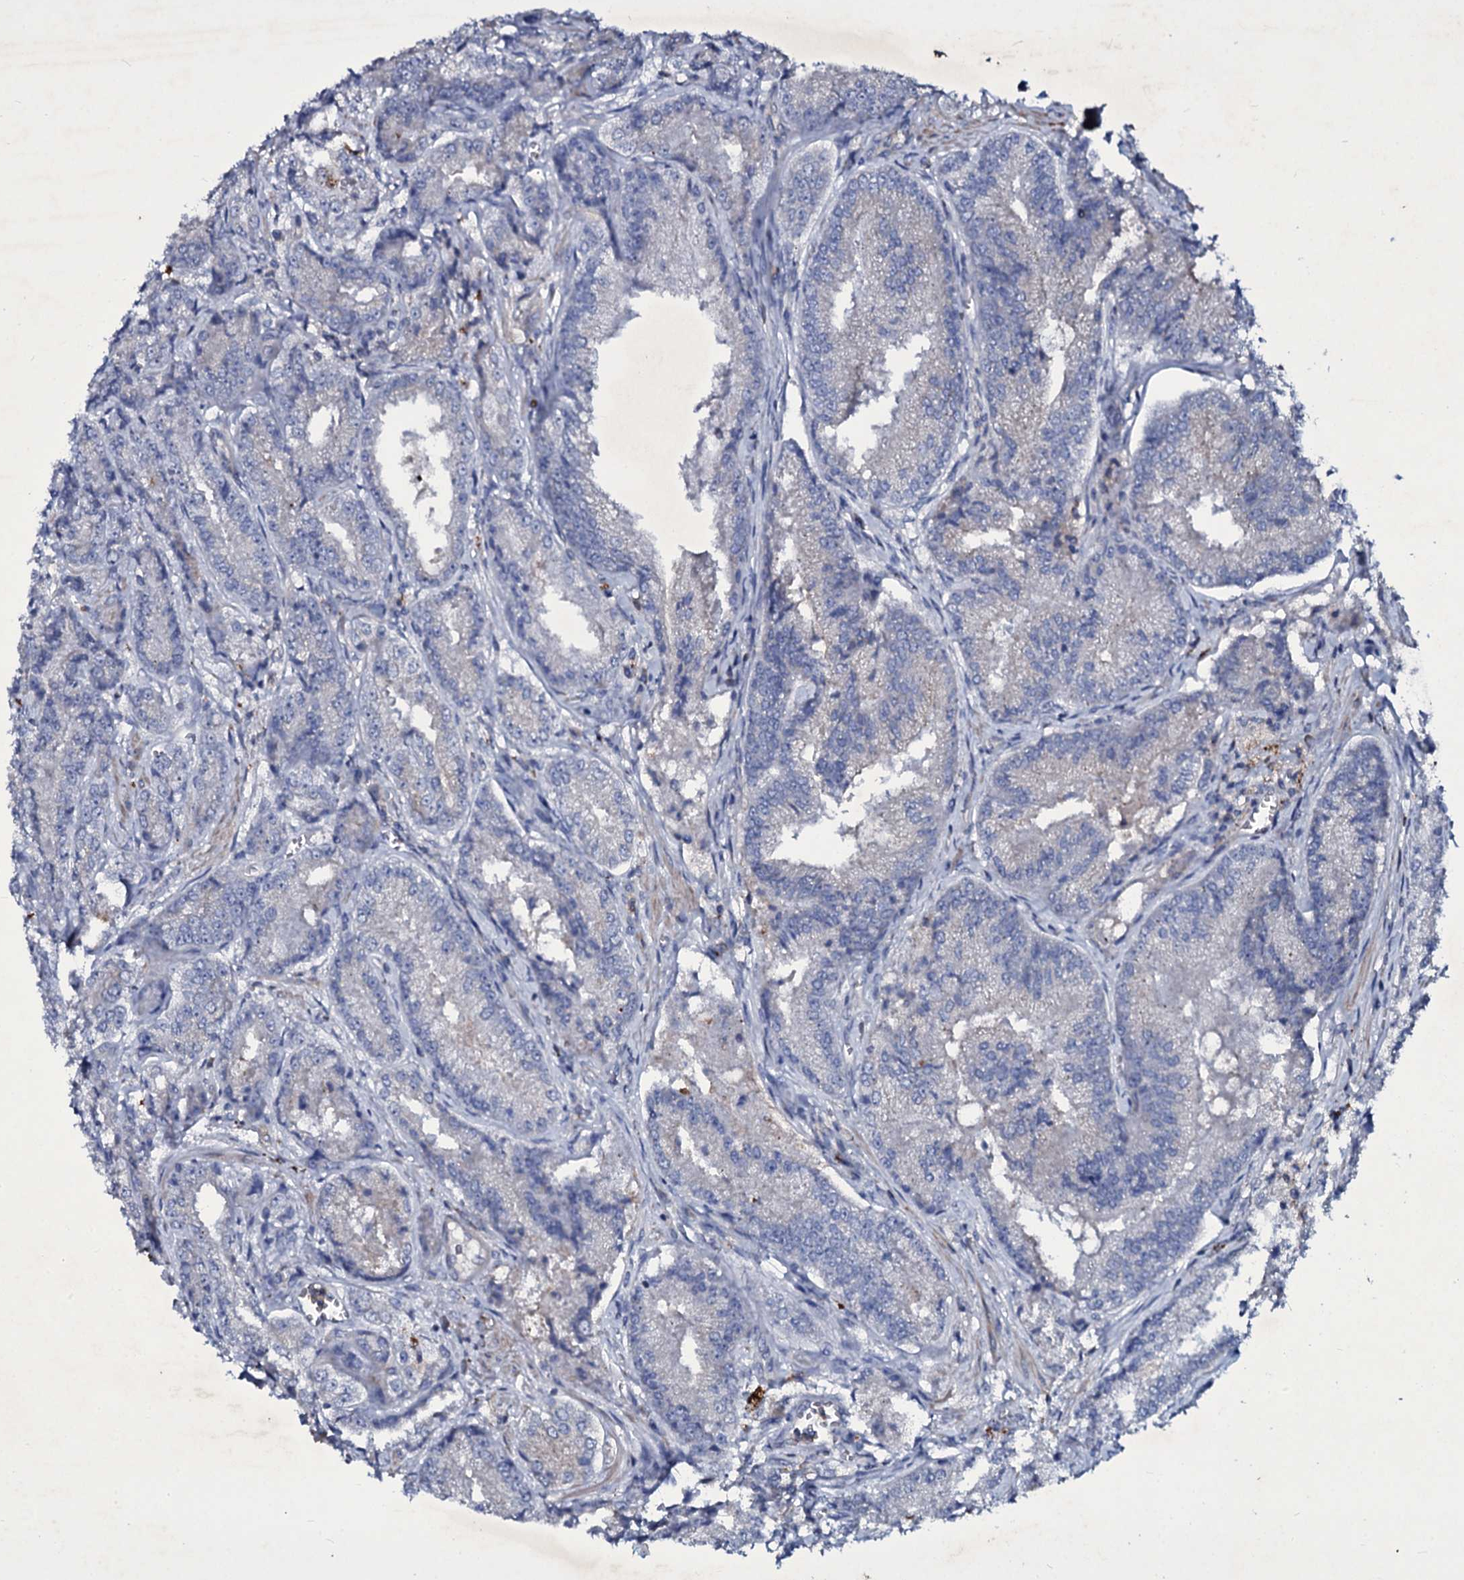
{"staining": {"intensity": "negative", "quantity": "none", "location": "none"}, "tissue": "prostate cancer", "cell_type": "Tumor cells", "image_type": "cancer", "snomed": [{"axis": "morphology", "description": "Adenocarcinoma, High grade"}, {"axis": "topography", "description": "Prostate"}], "caption": "Immunohistochemistry (IHC) of adenocarcinoma (high-grade) (prostate) shows no staining in tumor cells. (DAB IHC with hematoxylin counter stain).", "gene": "SELENOT", "patient": {"sex": "male", "age": 72}}